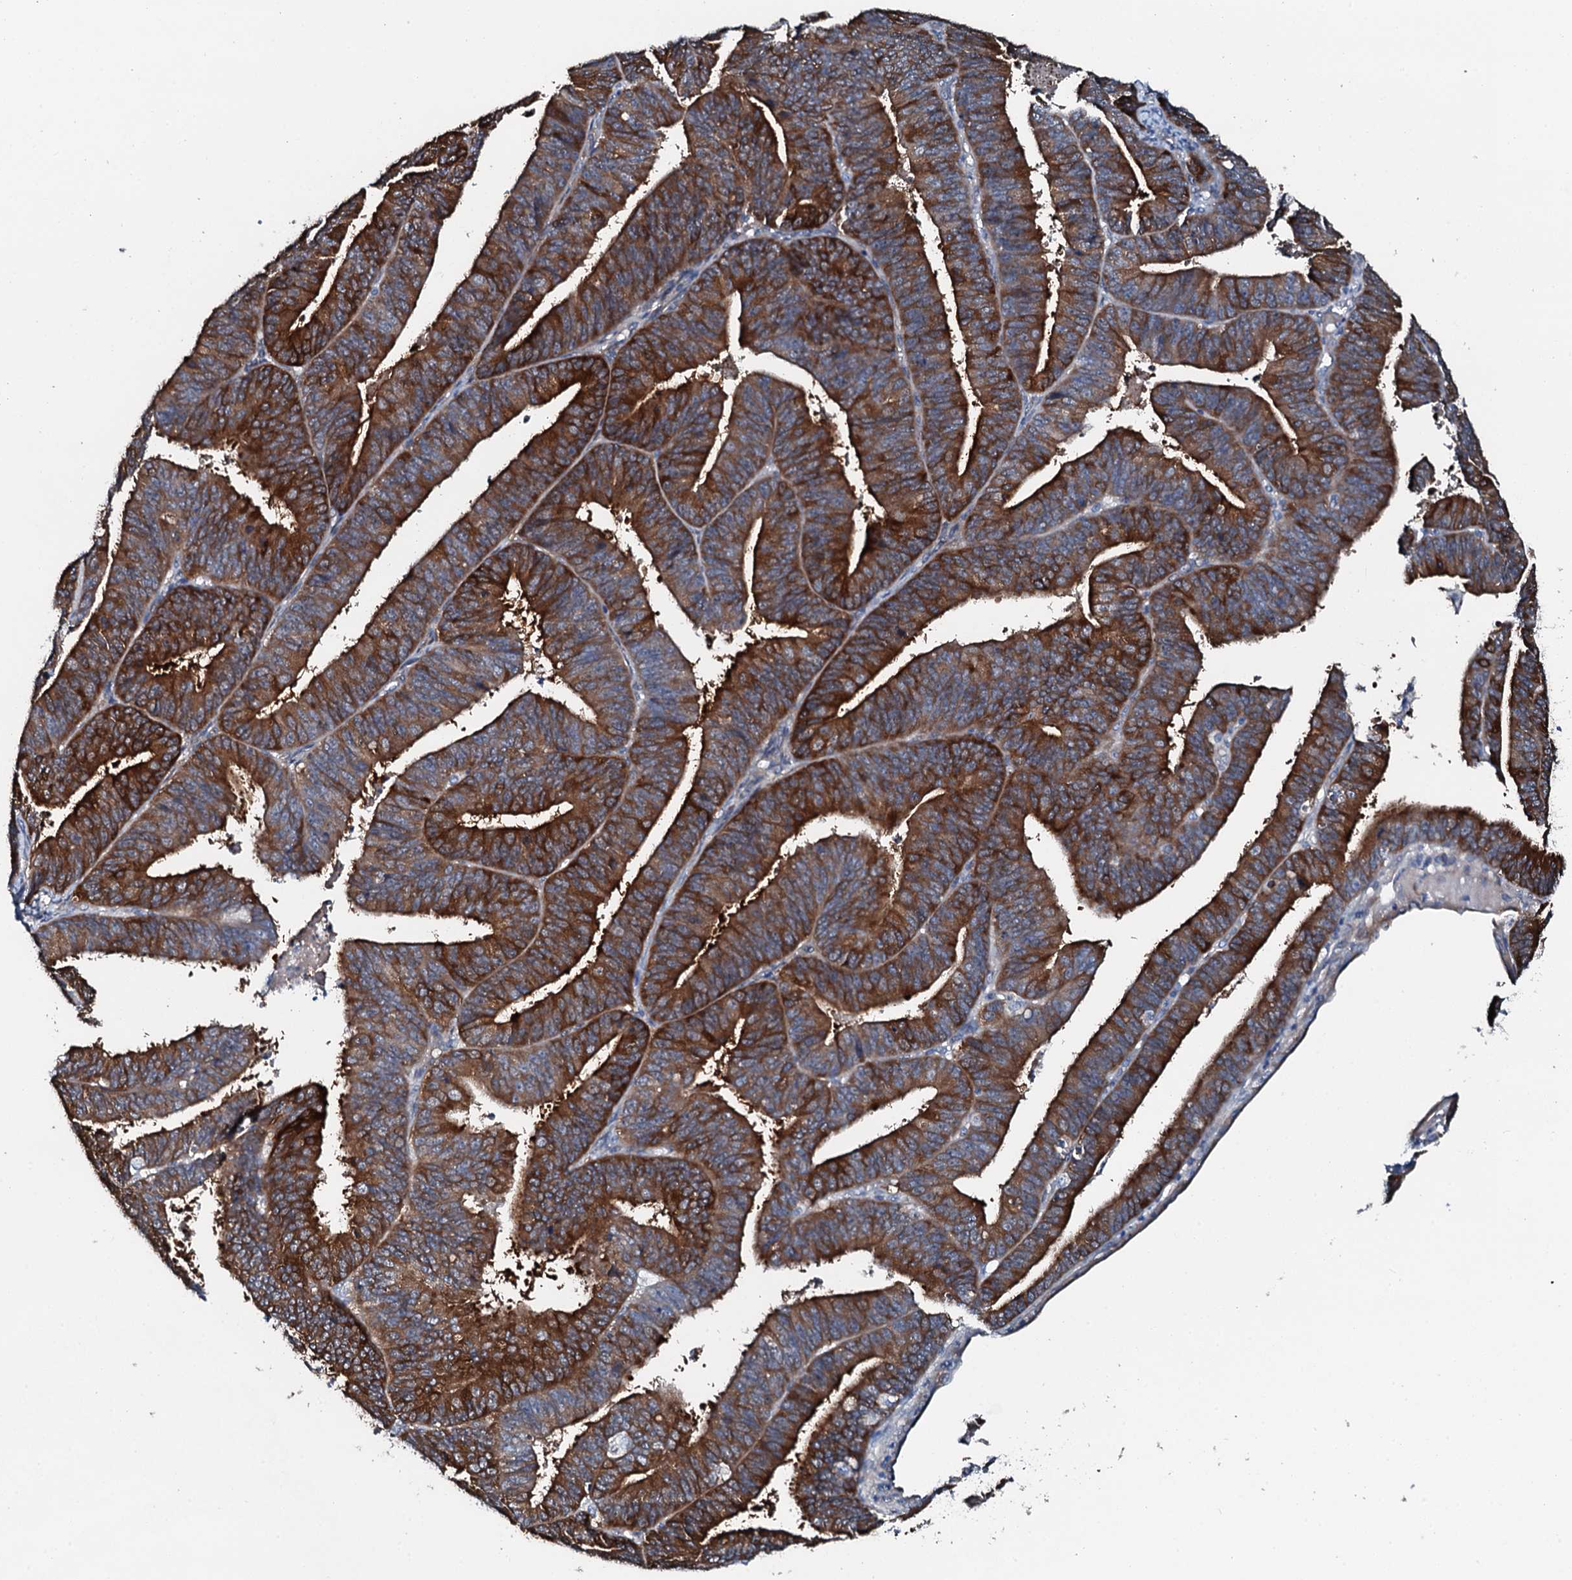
{"staining": {"intensity": "strong", "quantity": ">75%", "location": "cytoplasmic/membranous"}, "tissue": "endometrial cancer", "cell_type": "Tumor cells", "image_type": "cancer", "snomed": [{"axis": "morphology", "description": "Adenocarcinoma, NOS"}, {"axis": "topography", "description": "Endometrium"}], "caption": "Tumor cells reveal high levels of strong cytoplasmic/membranous staining in approximately >75% of cells in endometrial adenocarcinoma.", "gene": "GFOD2", "patient": {"sex": "female", "age": 73}}